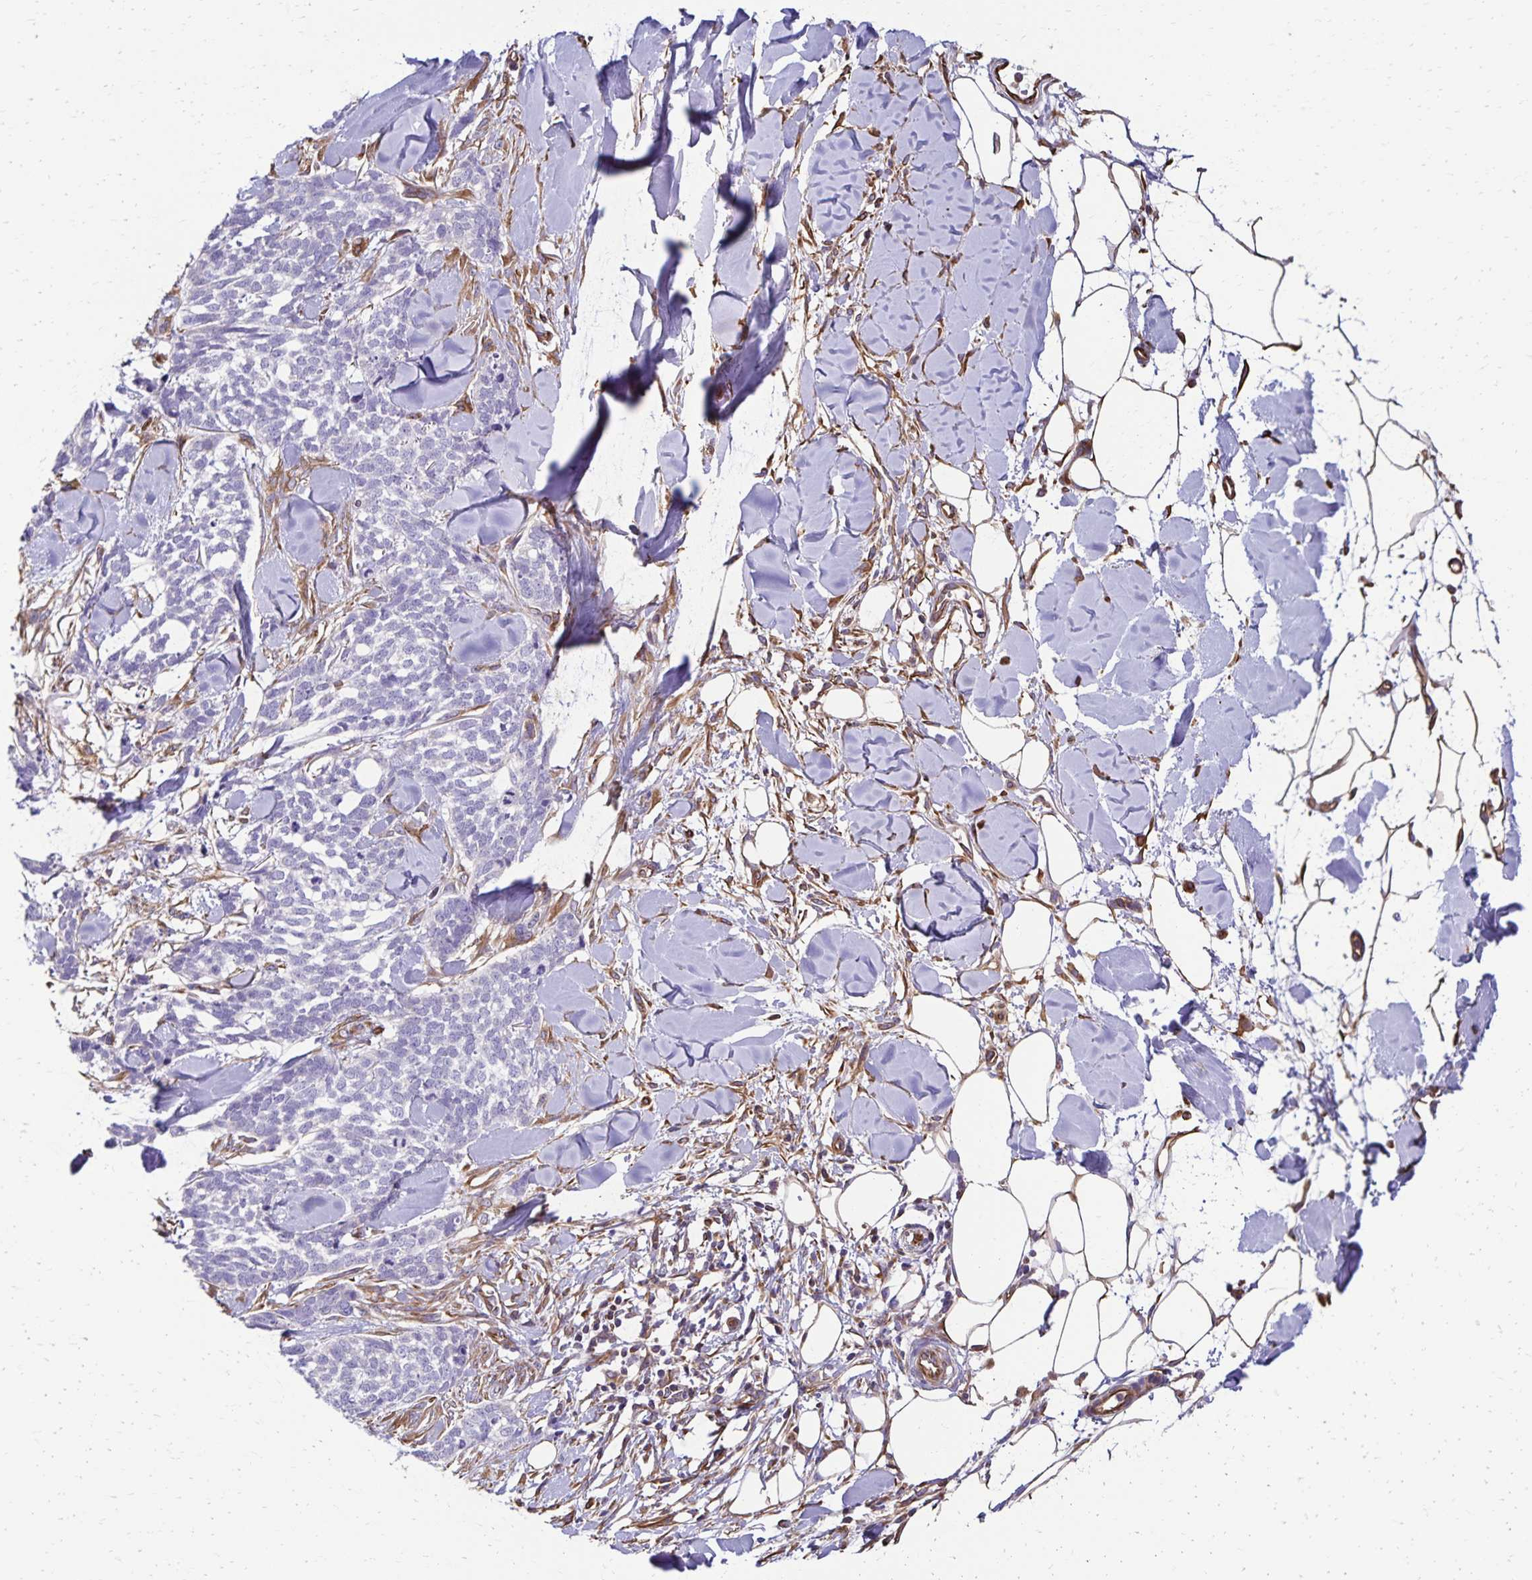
{"staining": {"intensity": "negative", "quantity": "none", "location": "none"}, "tissue": "skin cancer", "cell_type": "Tumor cells", "image_type": "cancer", "snomed": [{"axis": "morphology", "description": "Basal cell carcinoma"}, {"axis": "topography", "description": "Skin"}], "caption": "Human skin cancer (basal cell carcinoma) stained for a protein using immunohistochemistry reveals no staining in tumor cells.", "gene": "TRPV6", "patient": {"sex": "female", "age": 59}}